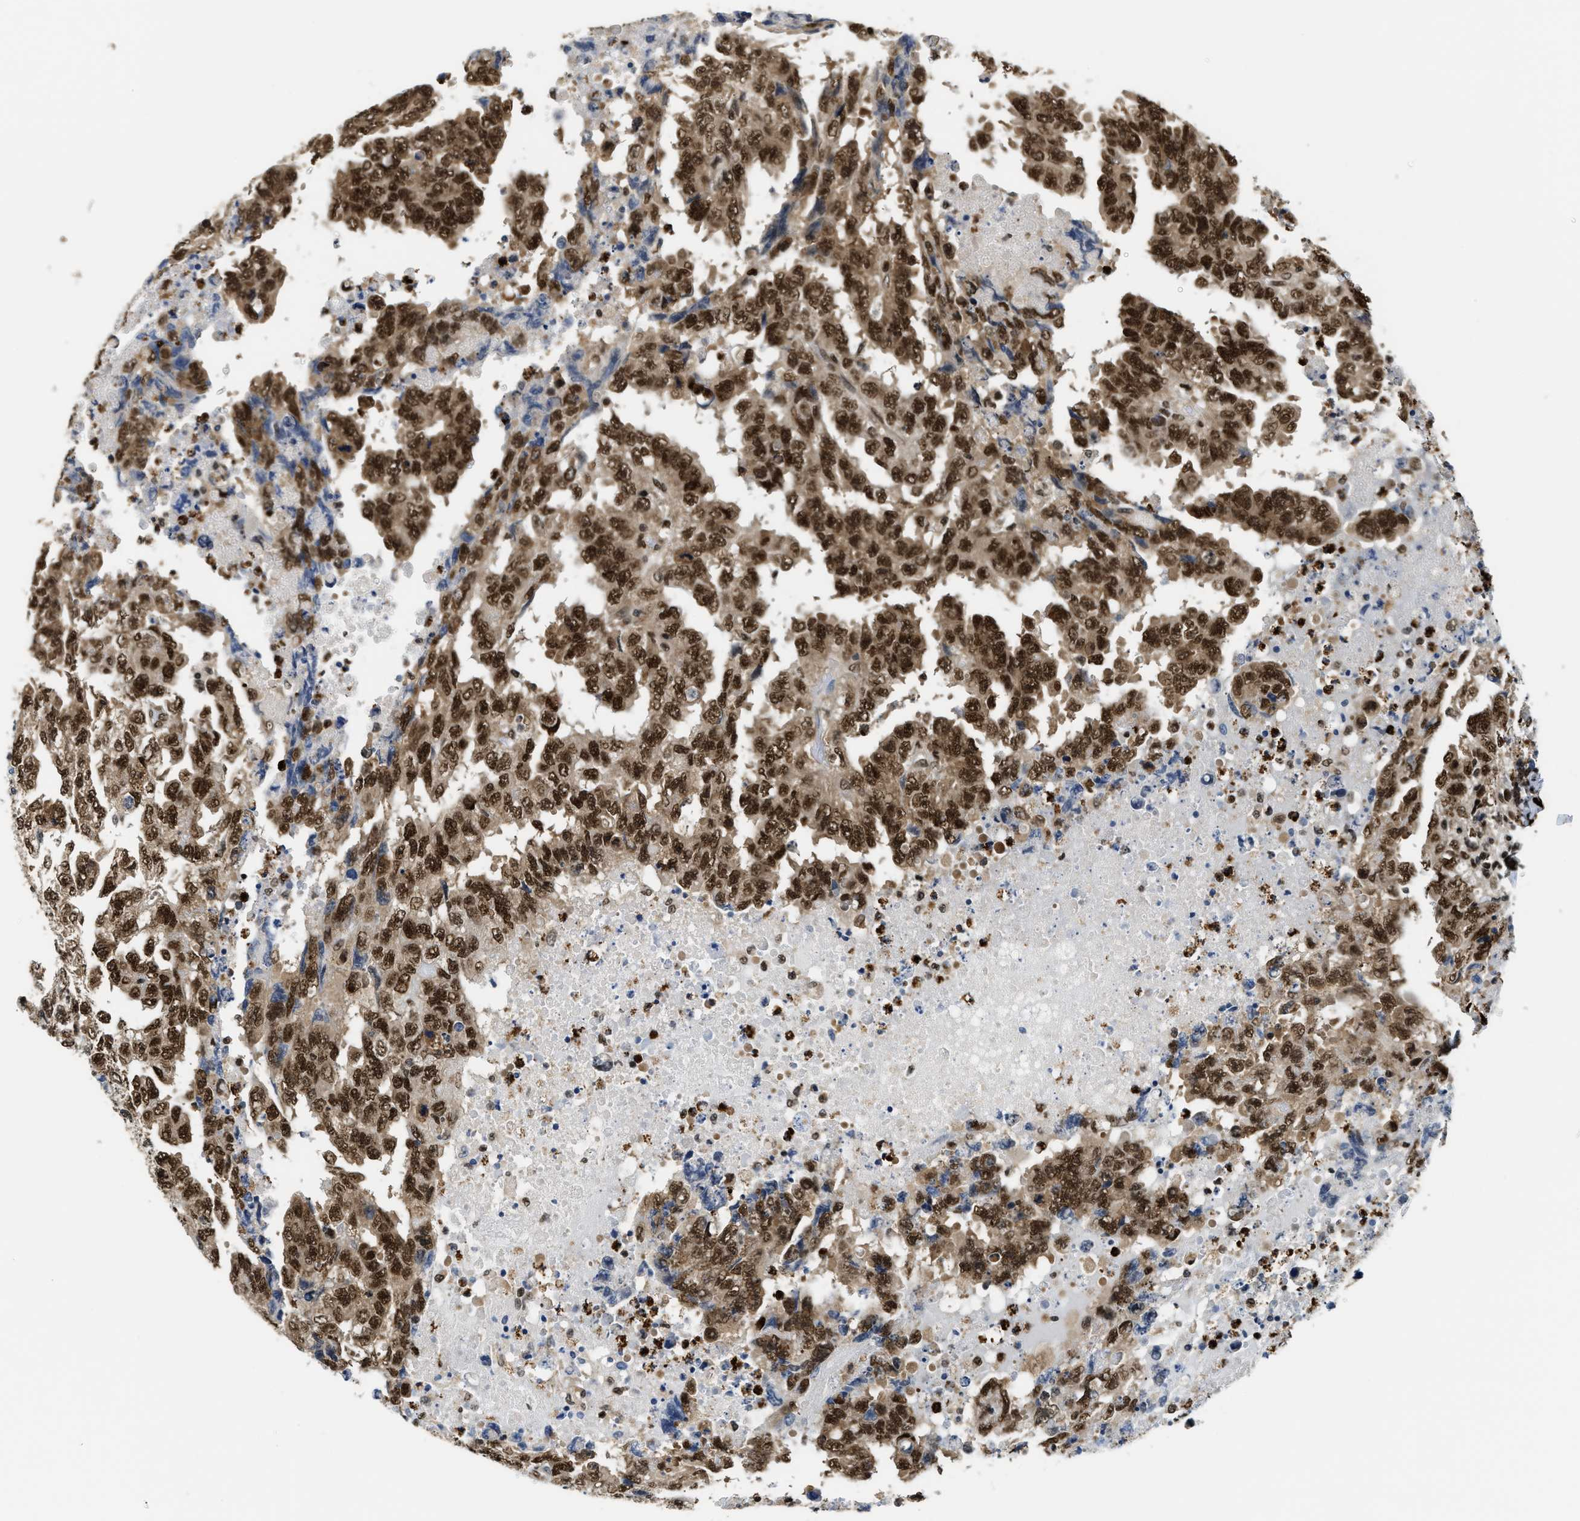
{"staining": {"intensity": "strong", "quantity": ">75%", "location": "cytoplasmic/membranous,nuclear"}, "tissue": "testis cancer", "cell_type": "Tumor cells", "image_type": "cancer", "snomed": [{"axis": "morphology", "description": "Necrosis, NOS"}, {"axis": "morphology", "description": "Carcinoma, Embryonal, NOS"}, {"axis": "topography", "description": "Testis"}], "caption": "Tumor cells exhibit strong cytoplasmic/membranous and nuclear positivity in about >75% of cells in embryonal carcinoma (testis).", "gene": "CCNDBP1", "patient": {"sex": "male", "age": 19}}